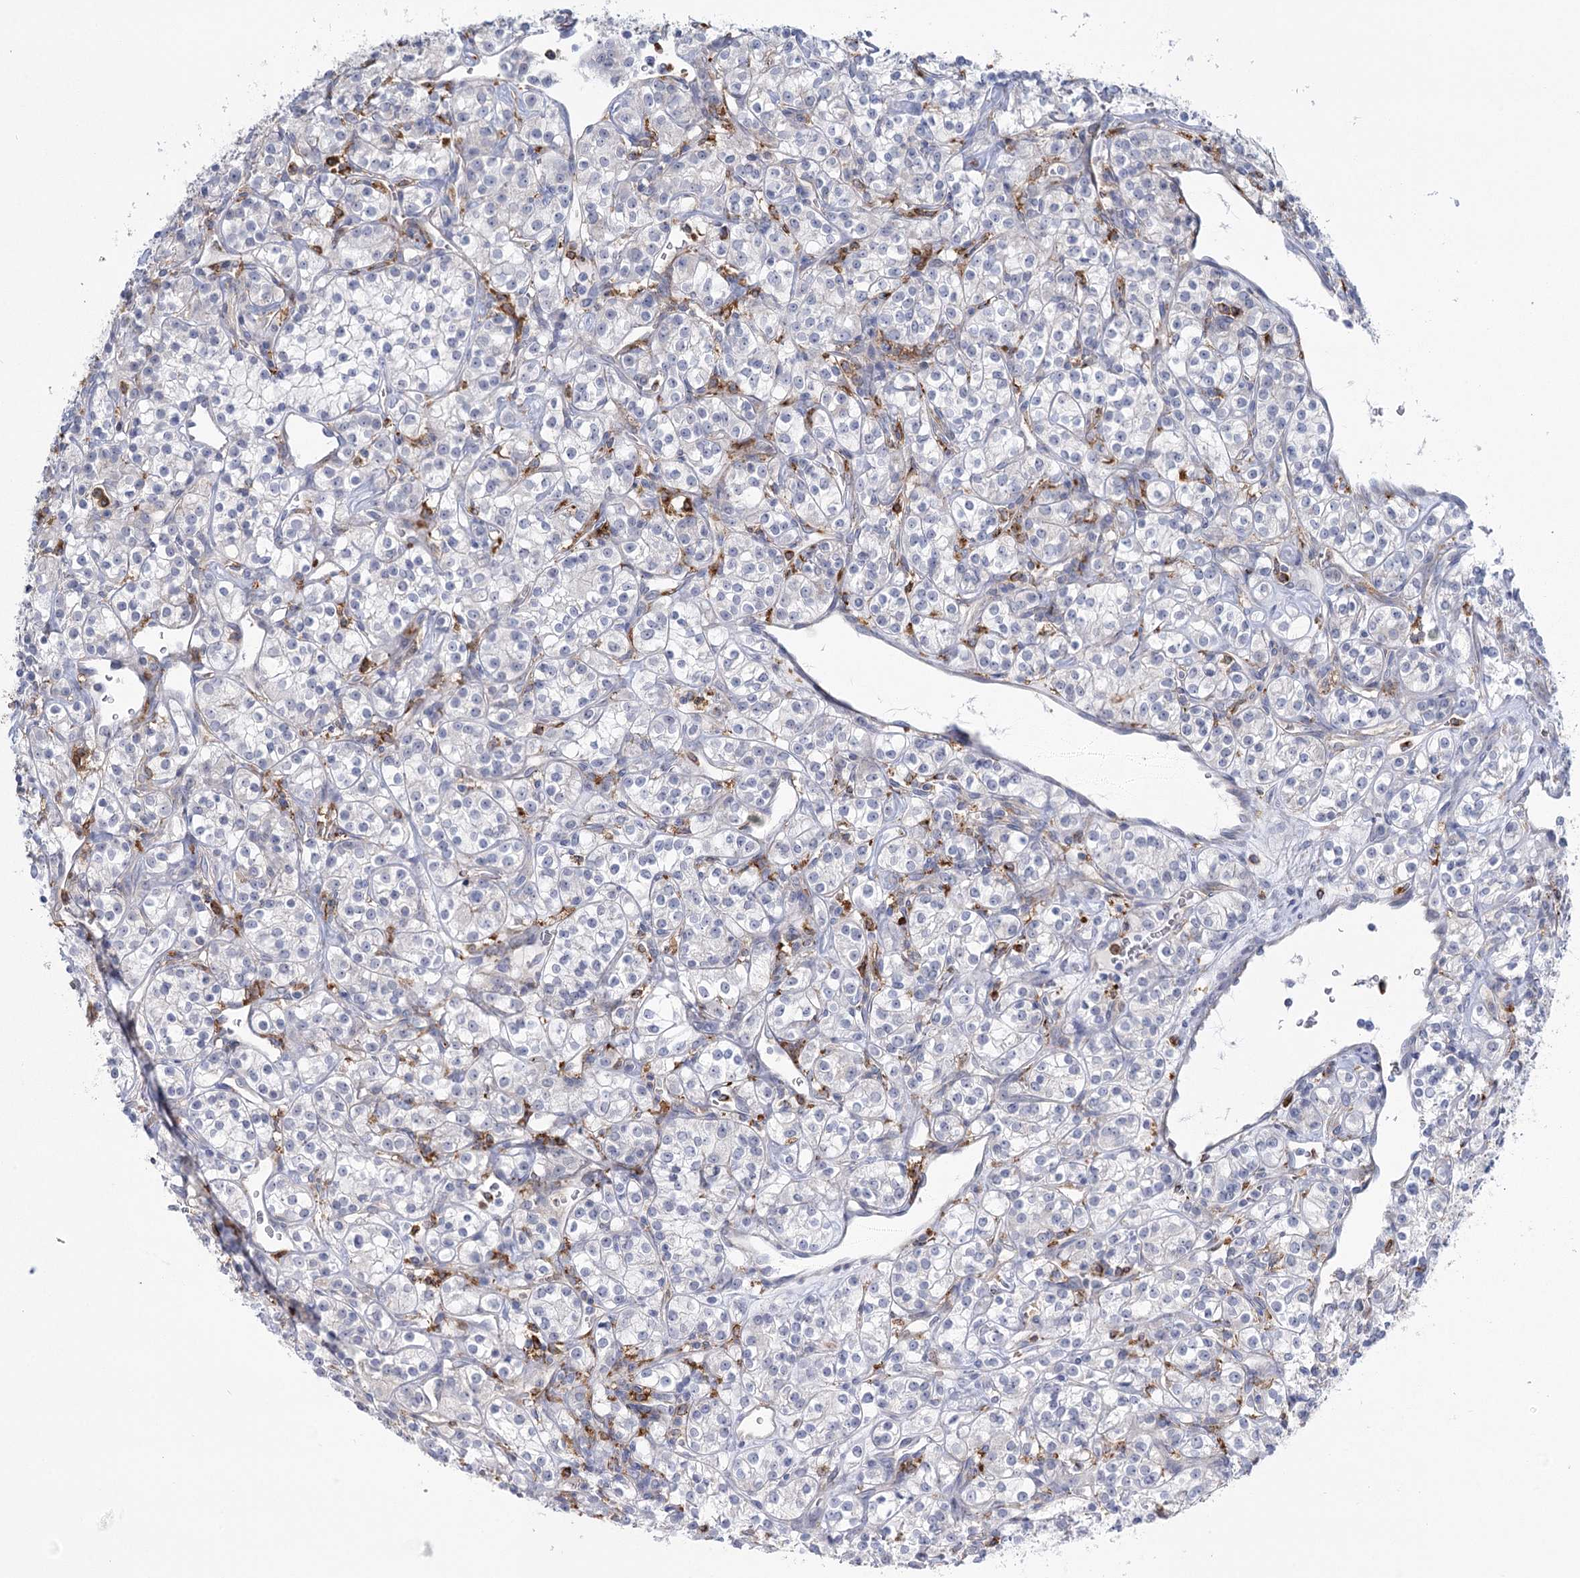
{"staining": {"intensity": "negative", "quantity": "none", "location": "none"}, "tissue": "renal cancer", "cell_type": "Tumor cells", "image_type": "cancer", "snomed": [{"axis": "morphology", "description": "Adenocarcinoma, NOS"}, {"axis": "topography", "description": "Kidney"}], "caption": "Tumor cells are negative for protein expression in human adenocarcinoma (renal). The staining was performed using DAB (3,3'-diaminobenzidine) to visualize the protein expression in brown, while the nuclei were stained in blue with hematoxylin (Magnification: 20x).", "gene": "CCDC88A", "patient": {"sex": "male", "age": 77}}